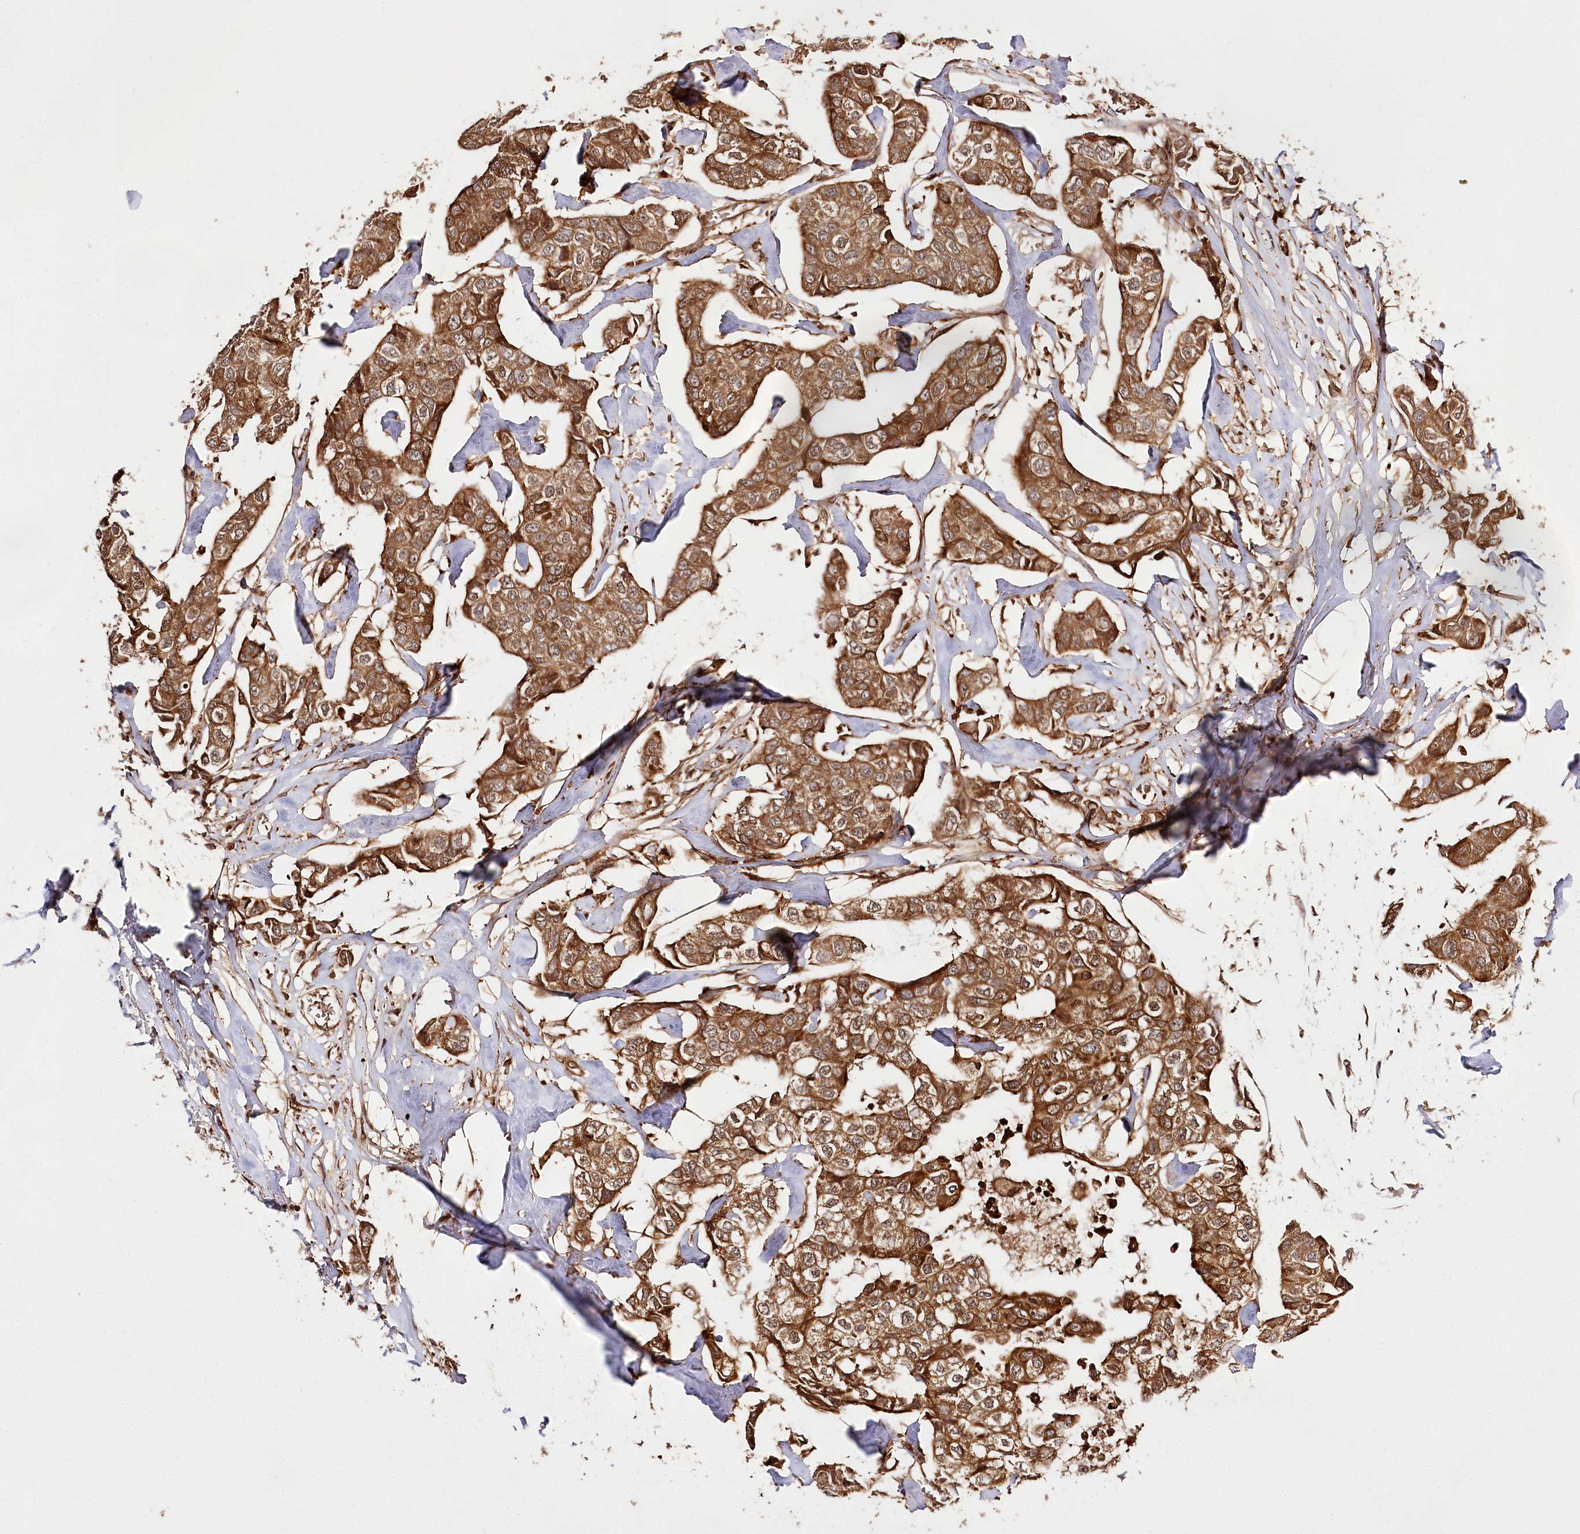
{"staining": {"intensity": "strong", "quantity": ">75%", "location": "cytoplasmic/membranous,nuclear"}, "tissue": "breast cancer", "cell_type": "Tumor cells", "image_type": "cancer", "snomed": [{"axis": "morphology", "description": "Duct carcinoma"}, {"axis": "topography", "description": "Breast"}], "caption": "Immunohistochemistry (IHC) staining of breast cancer (intraductal carcinoma), which exhibits high levels of strong cytoplasmic/membranous and nuclear expression in about >75% of tumor cells indicating strong cytoplasmic/membranous and nuclear protein expression. The staining was performed using DAB (brown) for protein detection and nuclei were counterstained in hematoxylin (blue).", "gene": "ULK2", "patient": {"sex": "female", "age": 80}}